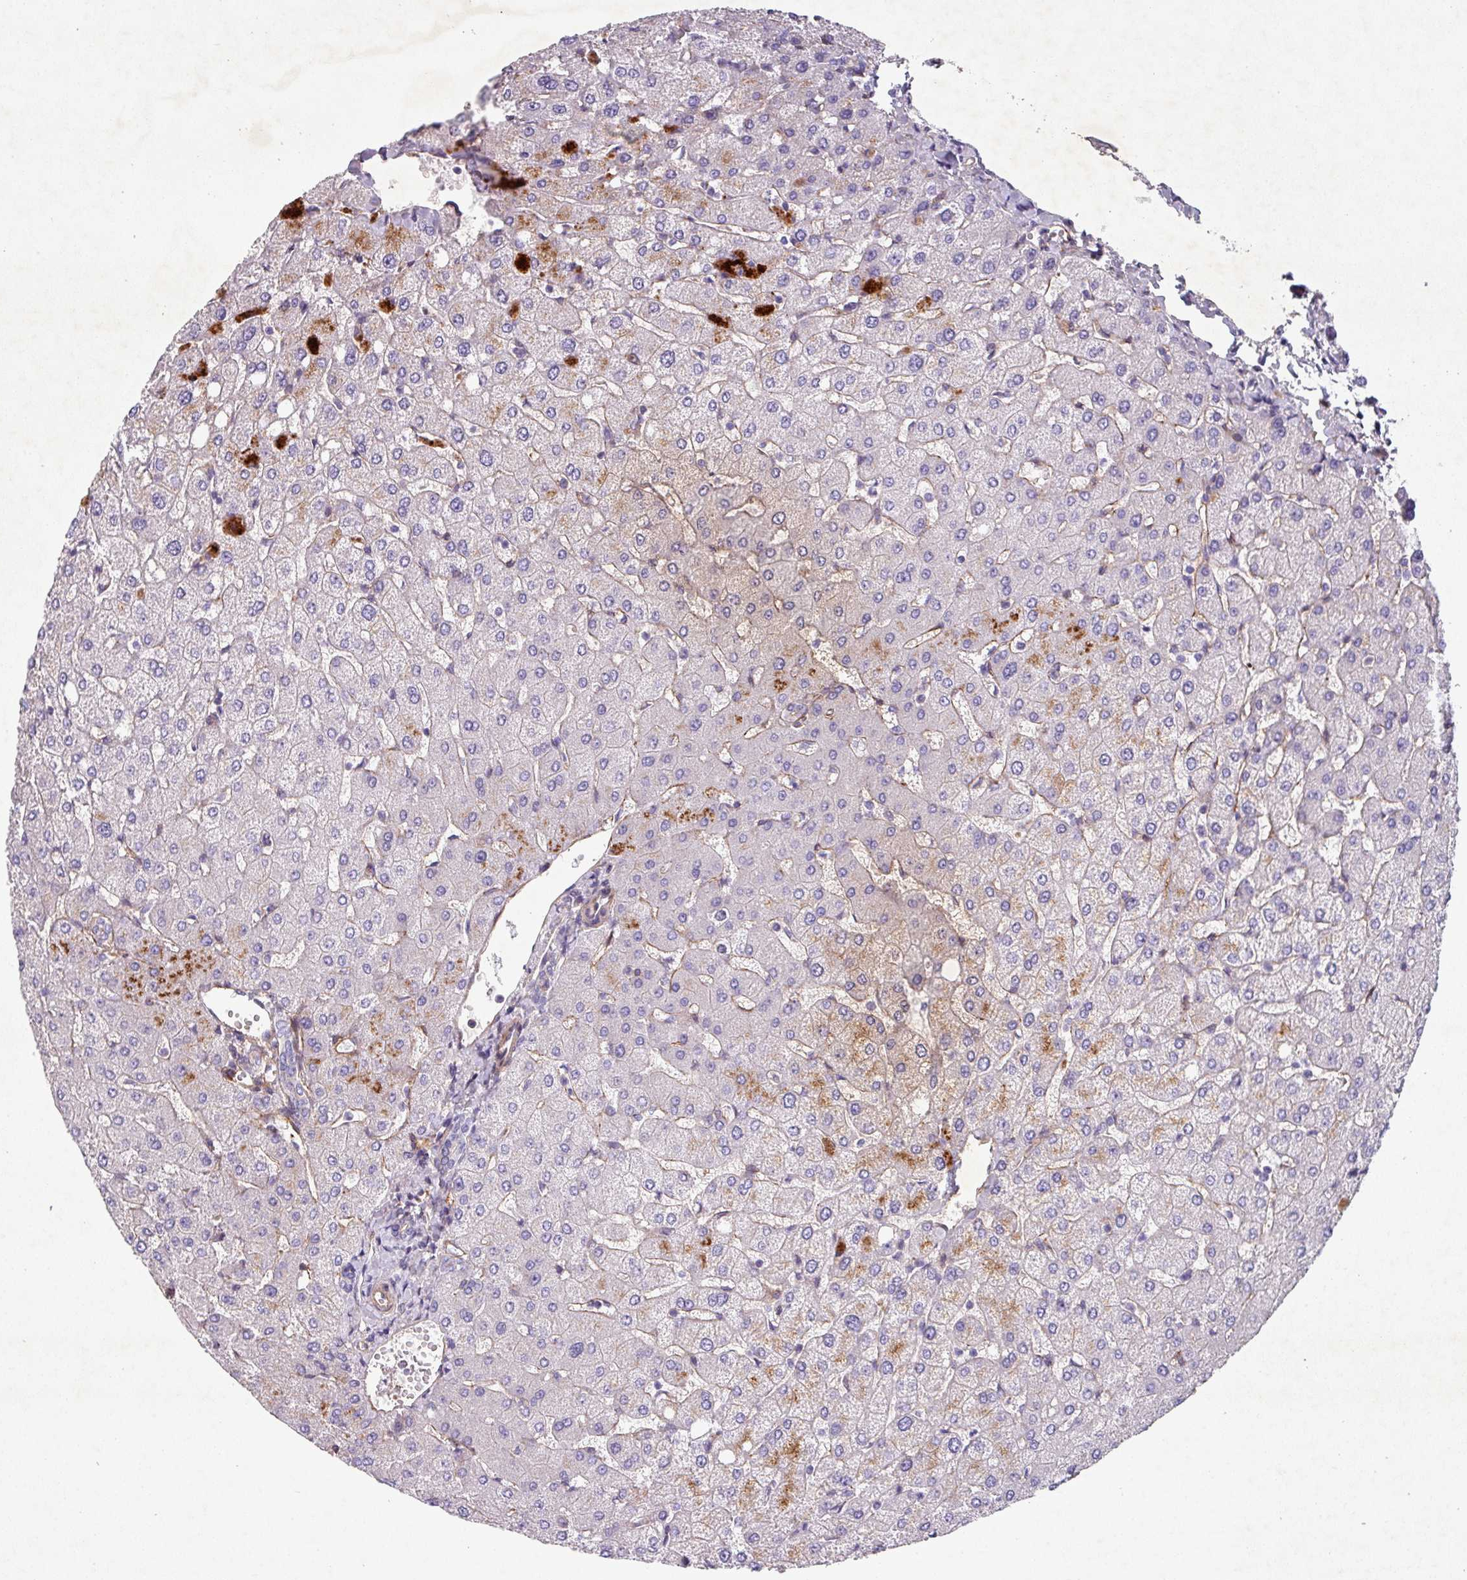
{"staining": {"intensity": "negative", "quantity": "none", "location": "none"}, "tissue": "liver", "cell_type": "Cholangiocytes", "image_type": "normal", "snomed": [{"axis": "morphology", "description": "Normal tissue, NOS"}, {"axis": "topography", "description": "Liver"}], "caption": "Immunohistochemical staining of unremarkable liver displays no significant positivity in cholangiocytes. Nuclei are stained in blue.", "gene": "ATP2C2", "patient": {"sex": "female", "age": 54}}